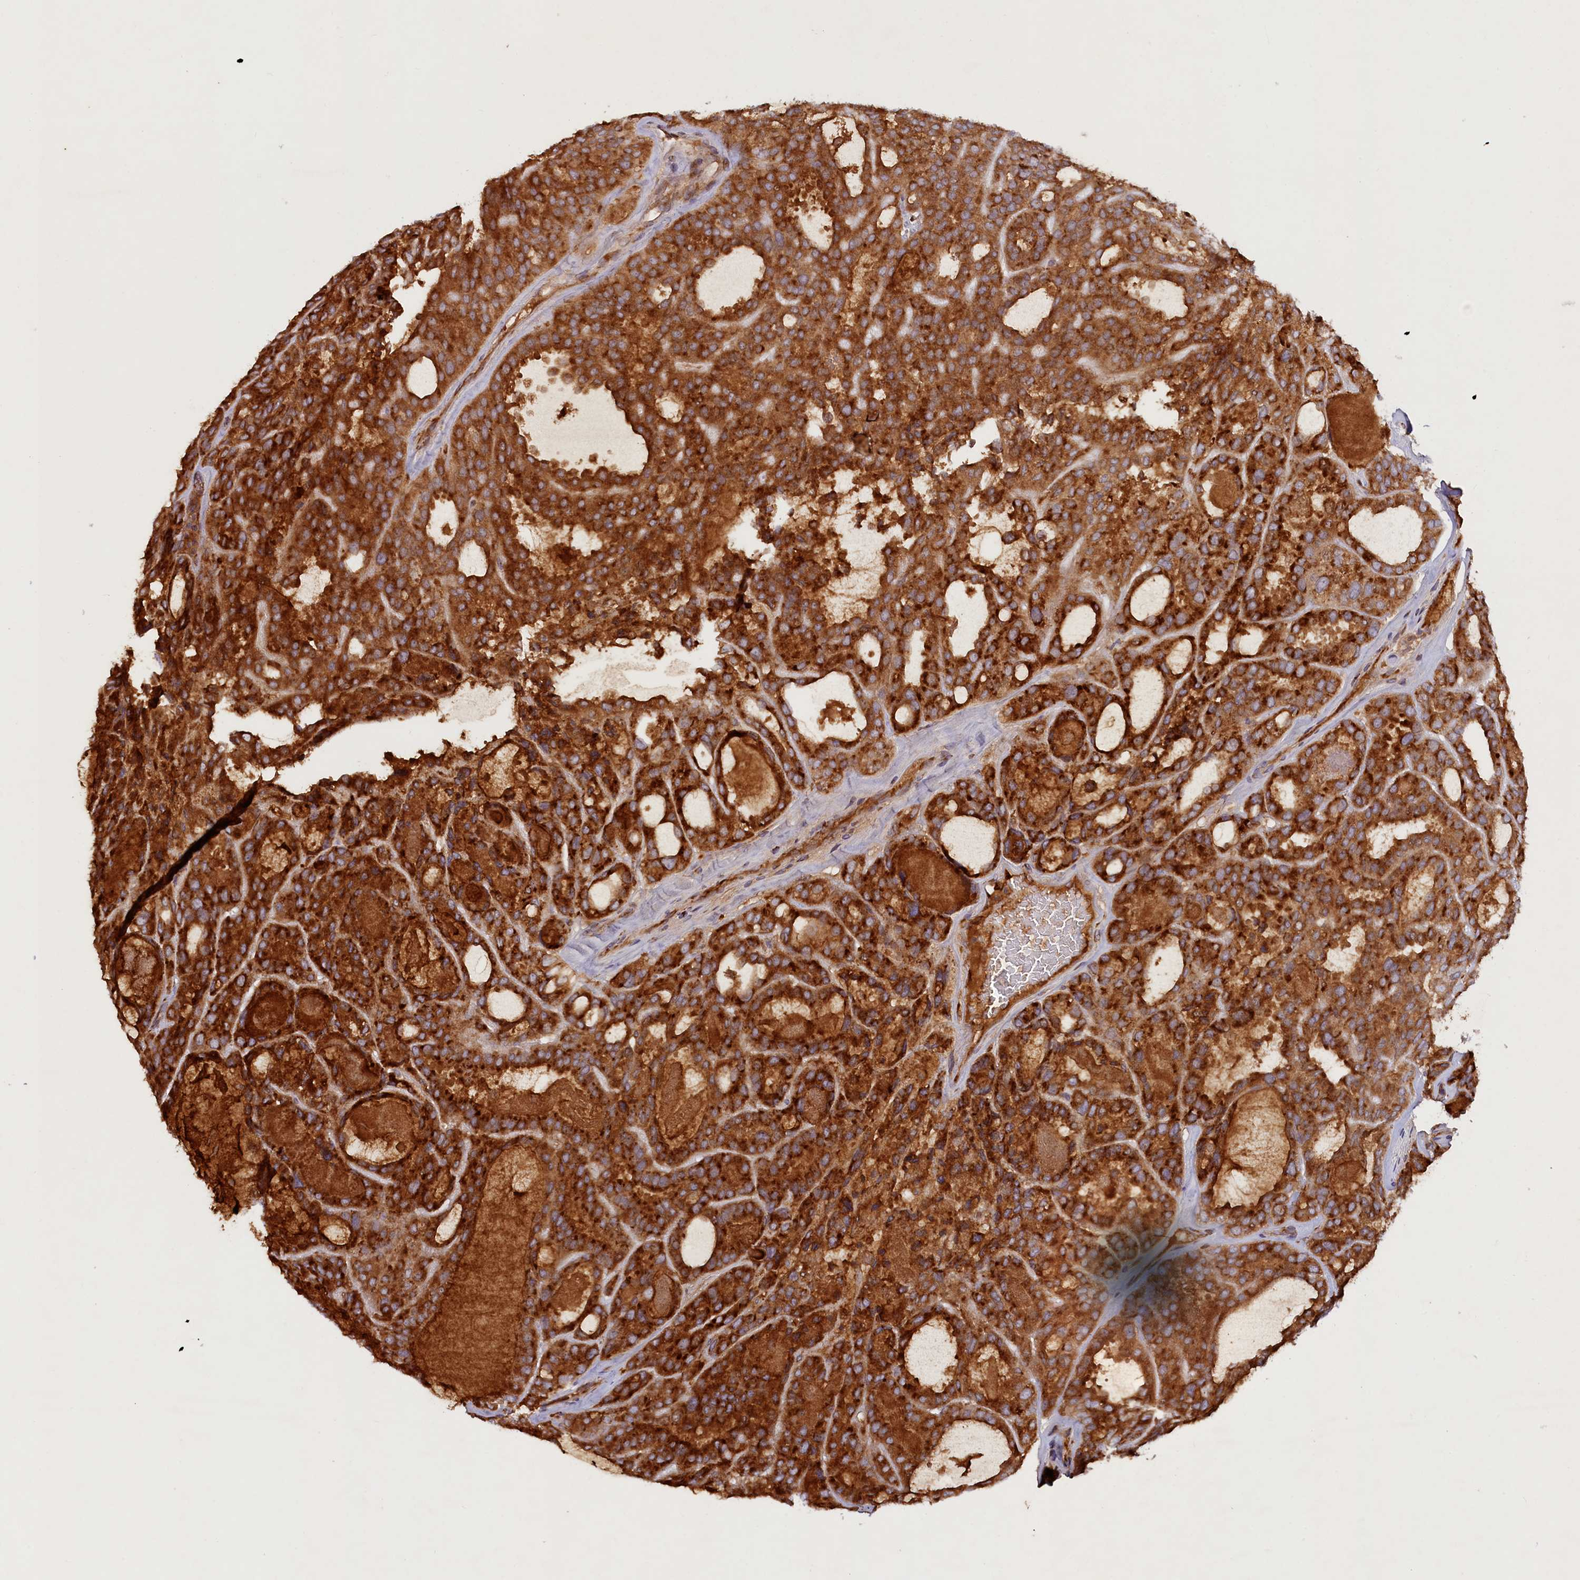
{"staining": {"intensity": "strong", "quantity": ">75%", "location": "cytoplasmic/membranous"}, "tissue": "thyroid cancer", "cell_type": "Tumor cells", "image_type": "cancer", "snomed": [{"axis": "morphology", "description": "Follicular adenoma carcinoma, NOS"}, {"axis": "topography", "description": "Thyroid gland"}], "caption": "Follicular adenoma carcinoma (thyroid) stained with DAB immunohistochemistry (IHC) demonstrates high levels of strong cytoplasmic/membranous staining in approximately >75% of tumor cells.", "gene": "SSC5D", "patient": {"sex": "male", "age": 75}}